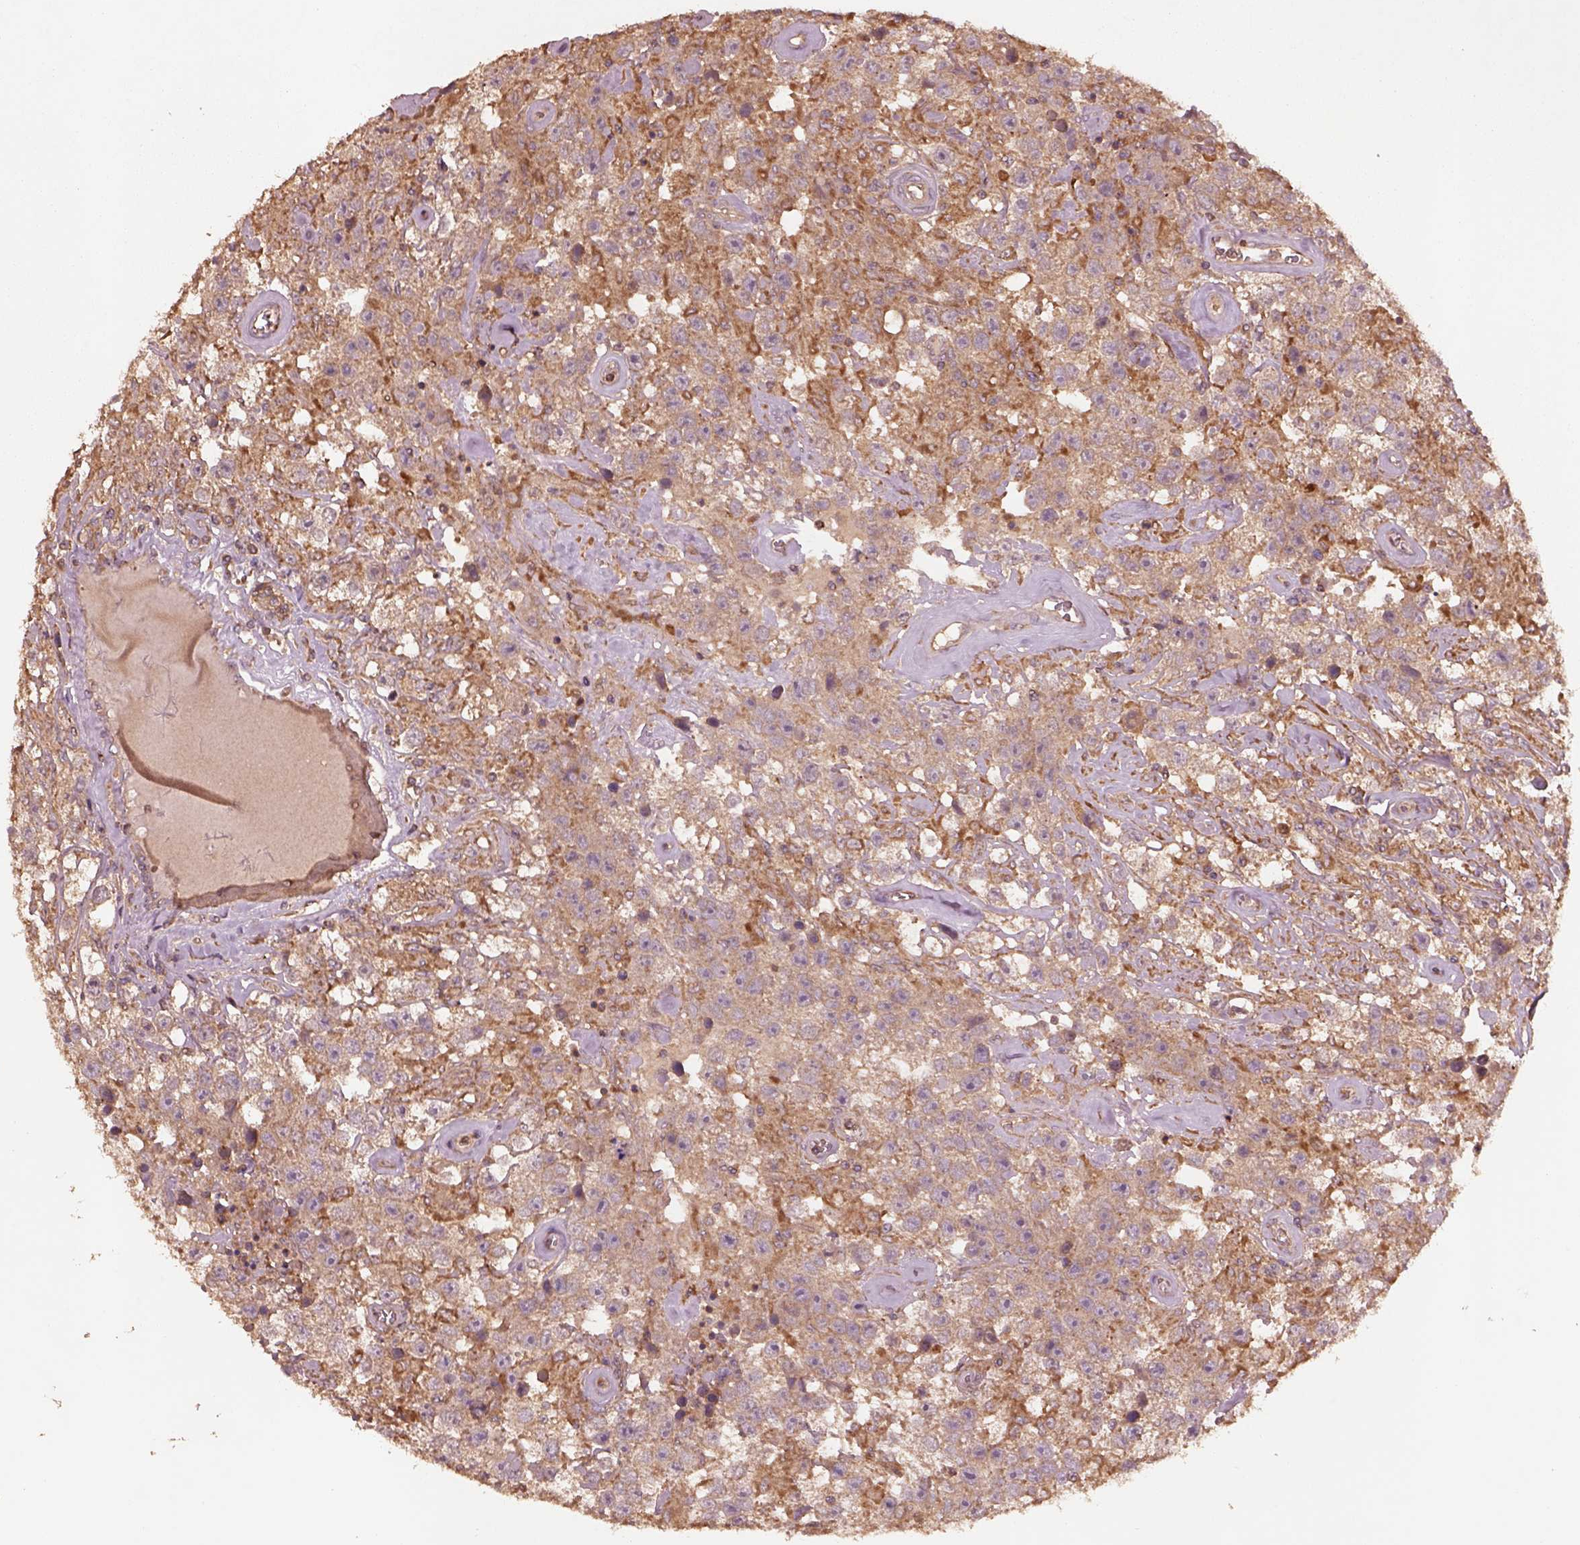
{"staining": {"intensity": "strong", "quantity": "25%-75%", "location": "cytoplasmic/membranous"}, "tissue": "testis cancer", "cell_type": "Tumor cells", "image_type": "cancer", "snomed": [{"axis": "morphology", "description": "Seminoma, NOS"}, {"axis": "topography", "description": "Testis"}], "caption": "A micrograph showing strong cytoplasmic/membranous positivity in about 25%-75% of tumor cells in seminoma (testis), as visualized by brown immunohistochemical staining.", "gene": "TRADD", "patient": {"sex": "male", "age": 43}}